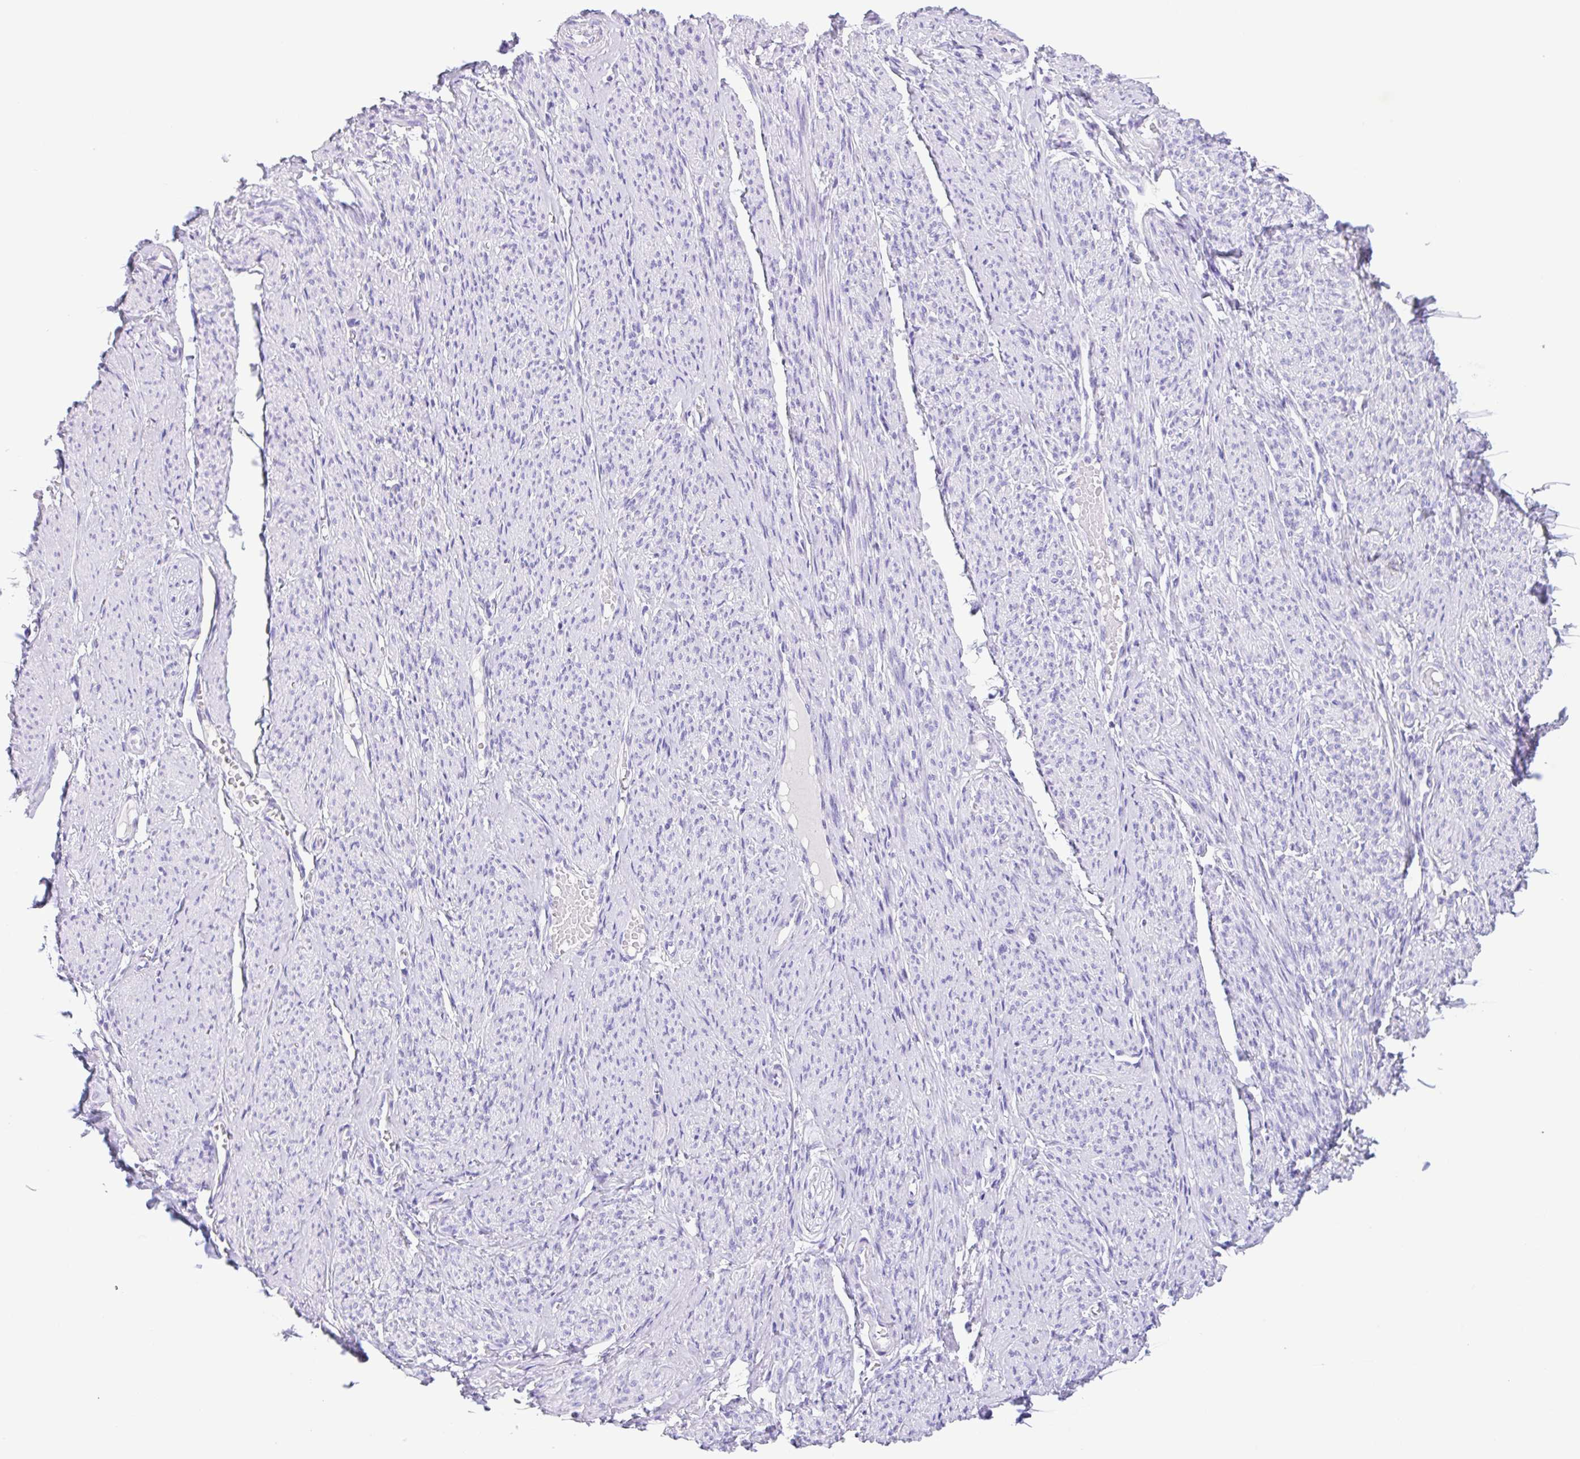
{"staining": {"intensity": "negative", "quantity": "none", "location": "none"}, "tissue": "smooth muscle", "cell_type": "Smooth muscle cells", "image_type": "normal", "snomed": [{"axis": "morphology", "description": "Normal tissue, NOS"}, {"axis": "topography", "description": "Smooth muscle"}], "caption": "Protein analysis of unremarkable smooth muscle displays no significant positivity in smooth muscle cells.", "gene": "CPA1", "patient": {"sex": "female", "age": 65}}